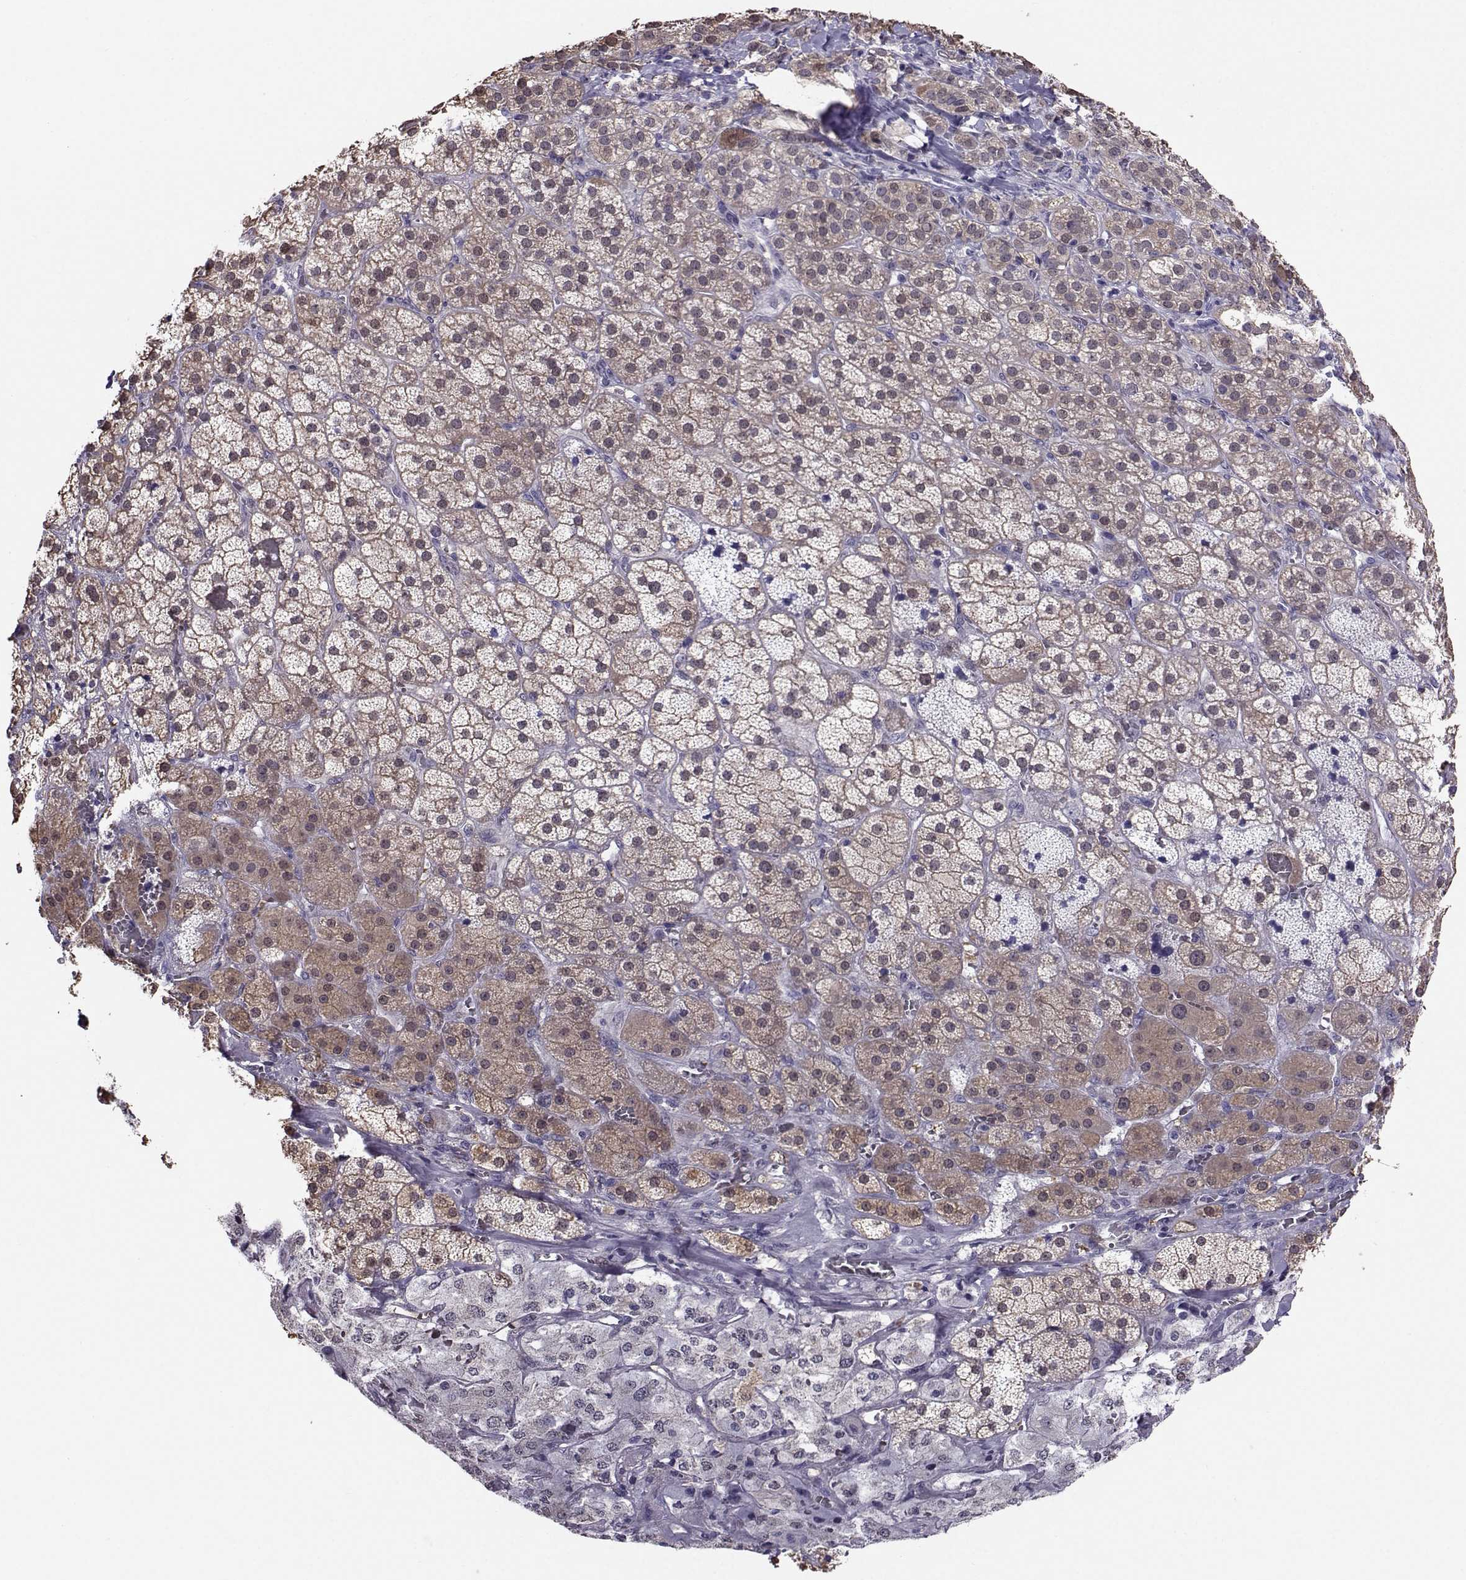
{"staining": {"intensity": "weak", "quantity": "25%-75%", "location": "cytoplasmic/membranous"}, "tissue": "adrenal gland", "cell_type": "Glandular cells", "image_type": "normal", "snomed": [{"axis": "morphology", "description": "Normal tissue, NOS"}, {"axis": "topography", "description": "Adrenal gland"}], "caption": "An image of human adrenal gland stained for a protein displays weak cytoplasmic/membranous brown staining in glandular cells.", "gene": "PGK1", "patient": {"sex": "male", "age": 57}}